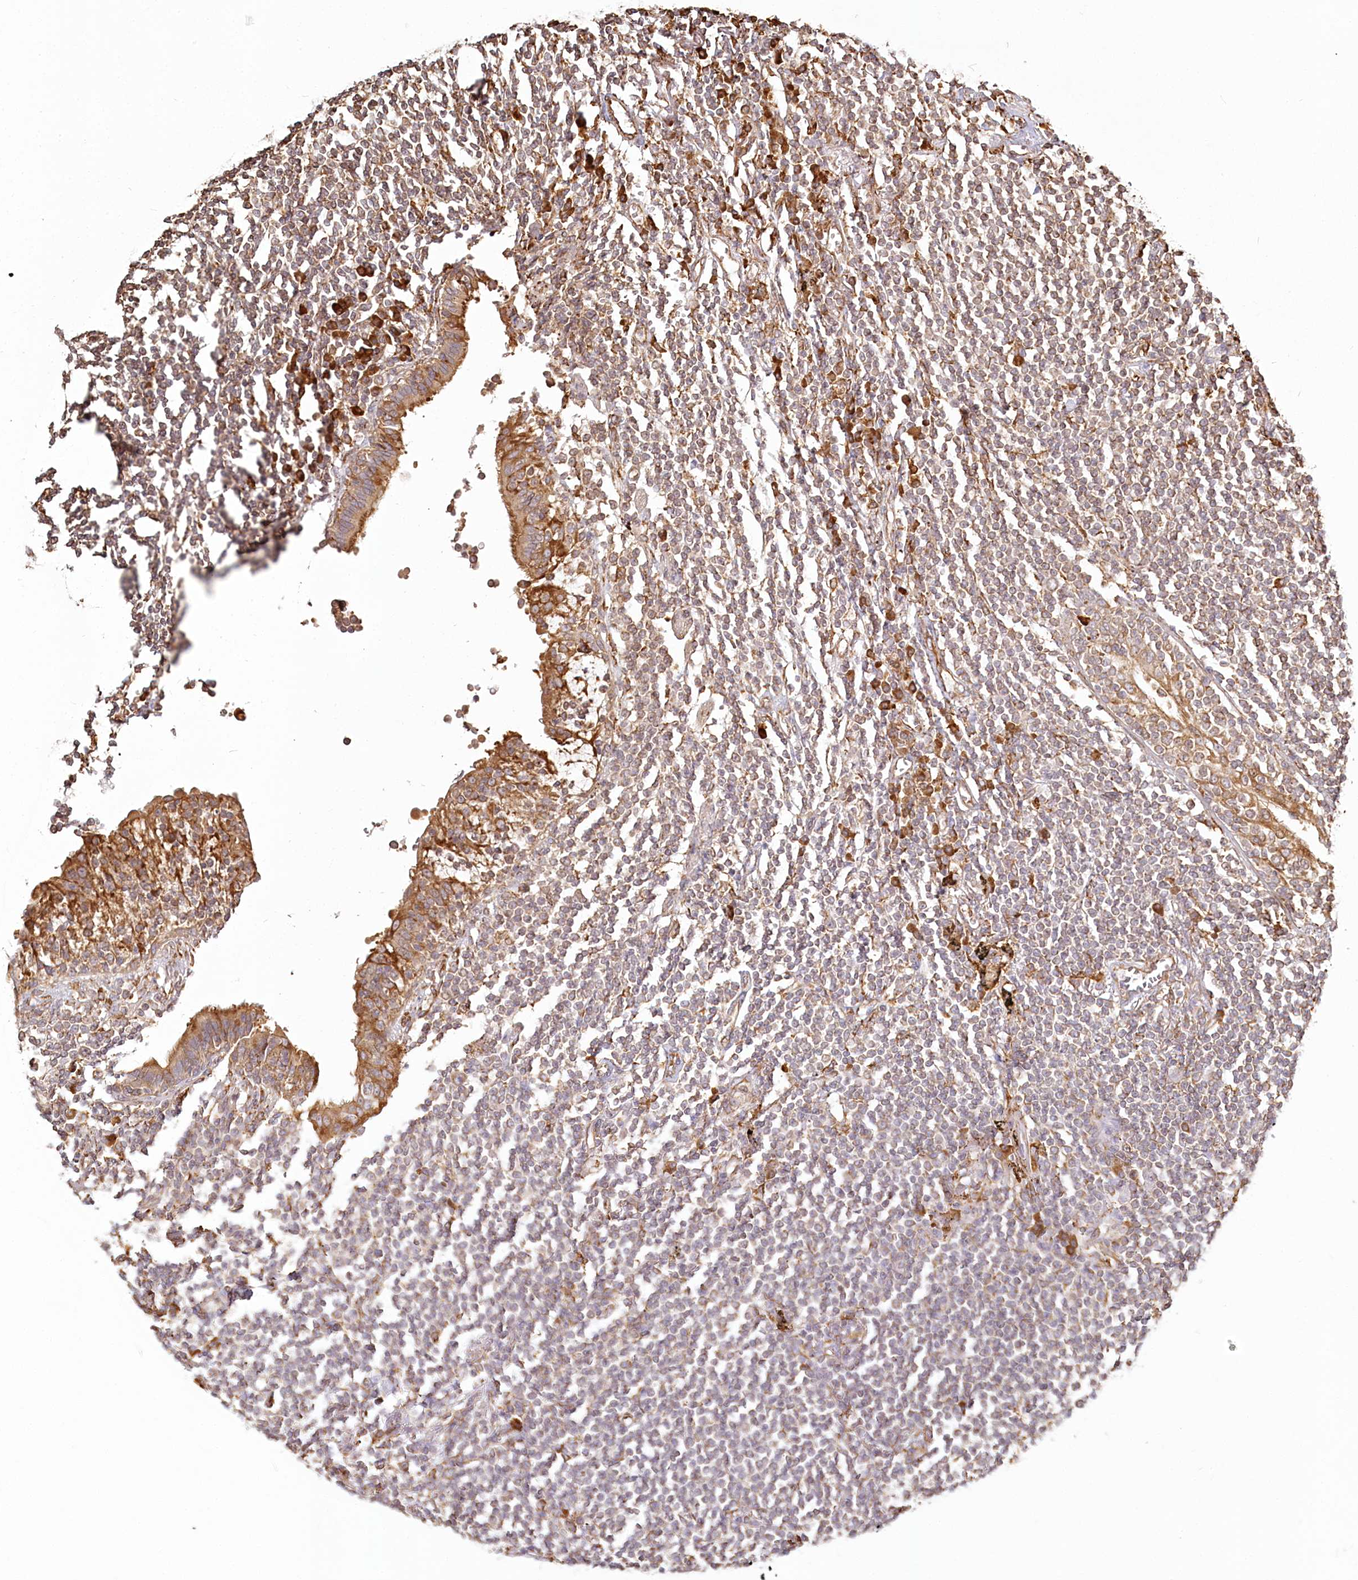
{"staining": {"intensity": "weak", "quantity": "<25%", "location": "cytoplasmic/membranous"}, "tissue": "lymphoma", "cell_type": "Tumor cells", "image_type": "cancer", "snomed": [{"axis": "morphology", "description": "Malignant lymphoma, non-Hodgkin's type, Low grade"}, {"axis": "topography", "description": "Lung"}], "caption": "Low-grade malignant lymphoma, non-Hodgkin's type stained for a protein using immunohistochemistry reveals no positivity tumor cells.", "gene": "FAM13A", "patient": {"sex": "female", "age": 71}}